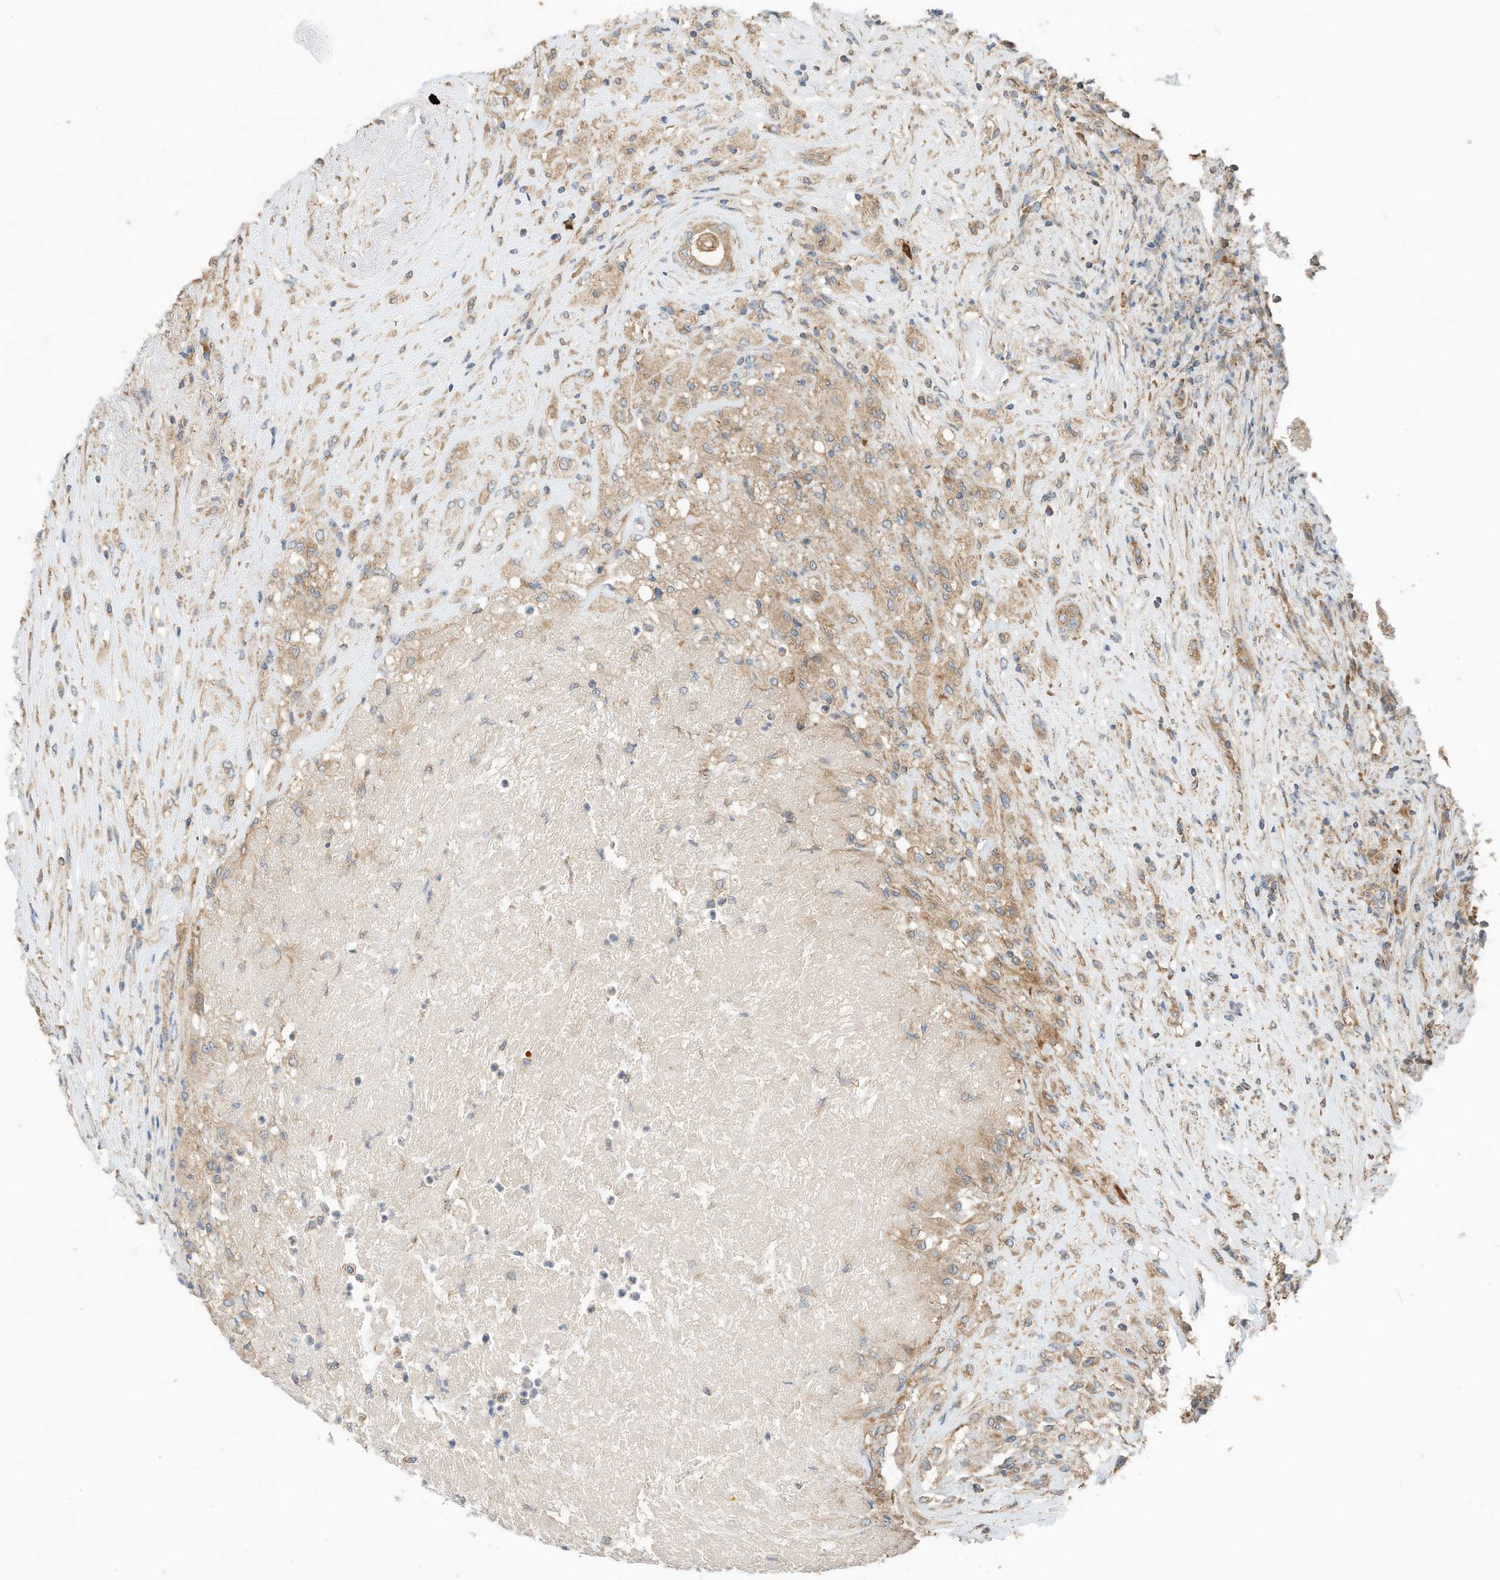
{"staining": {"intensity": "moderate", "quantity": ">75%", "location": "cytoplasmic/membranous"}, "tissue": "renal cancer", "cell_type": "Tumor cells", "image_type": "cancer", "snomed": [{"axis": "morphology", "description": "Adenocarcinoma, NOS"}, {"axis": "topography", "description": "Kidney"}], "caption": "Tumor cells display medium levels of moderate cytoplasmic/membranous positivity in approximately >75% of cells in adenocarcinoma (renal). The protein of interest is shown in brown color, while the nuclei are stained blue.", "gene": "CPAMD8", "patient": {"sex": "female", "age": 54}}